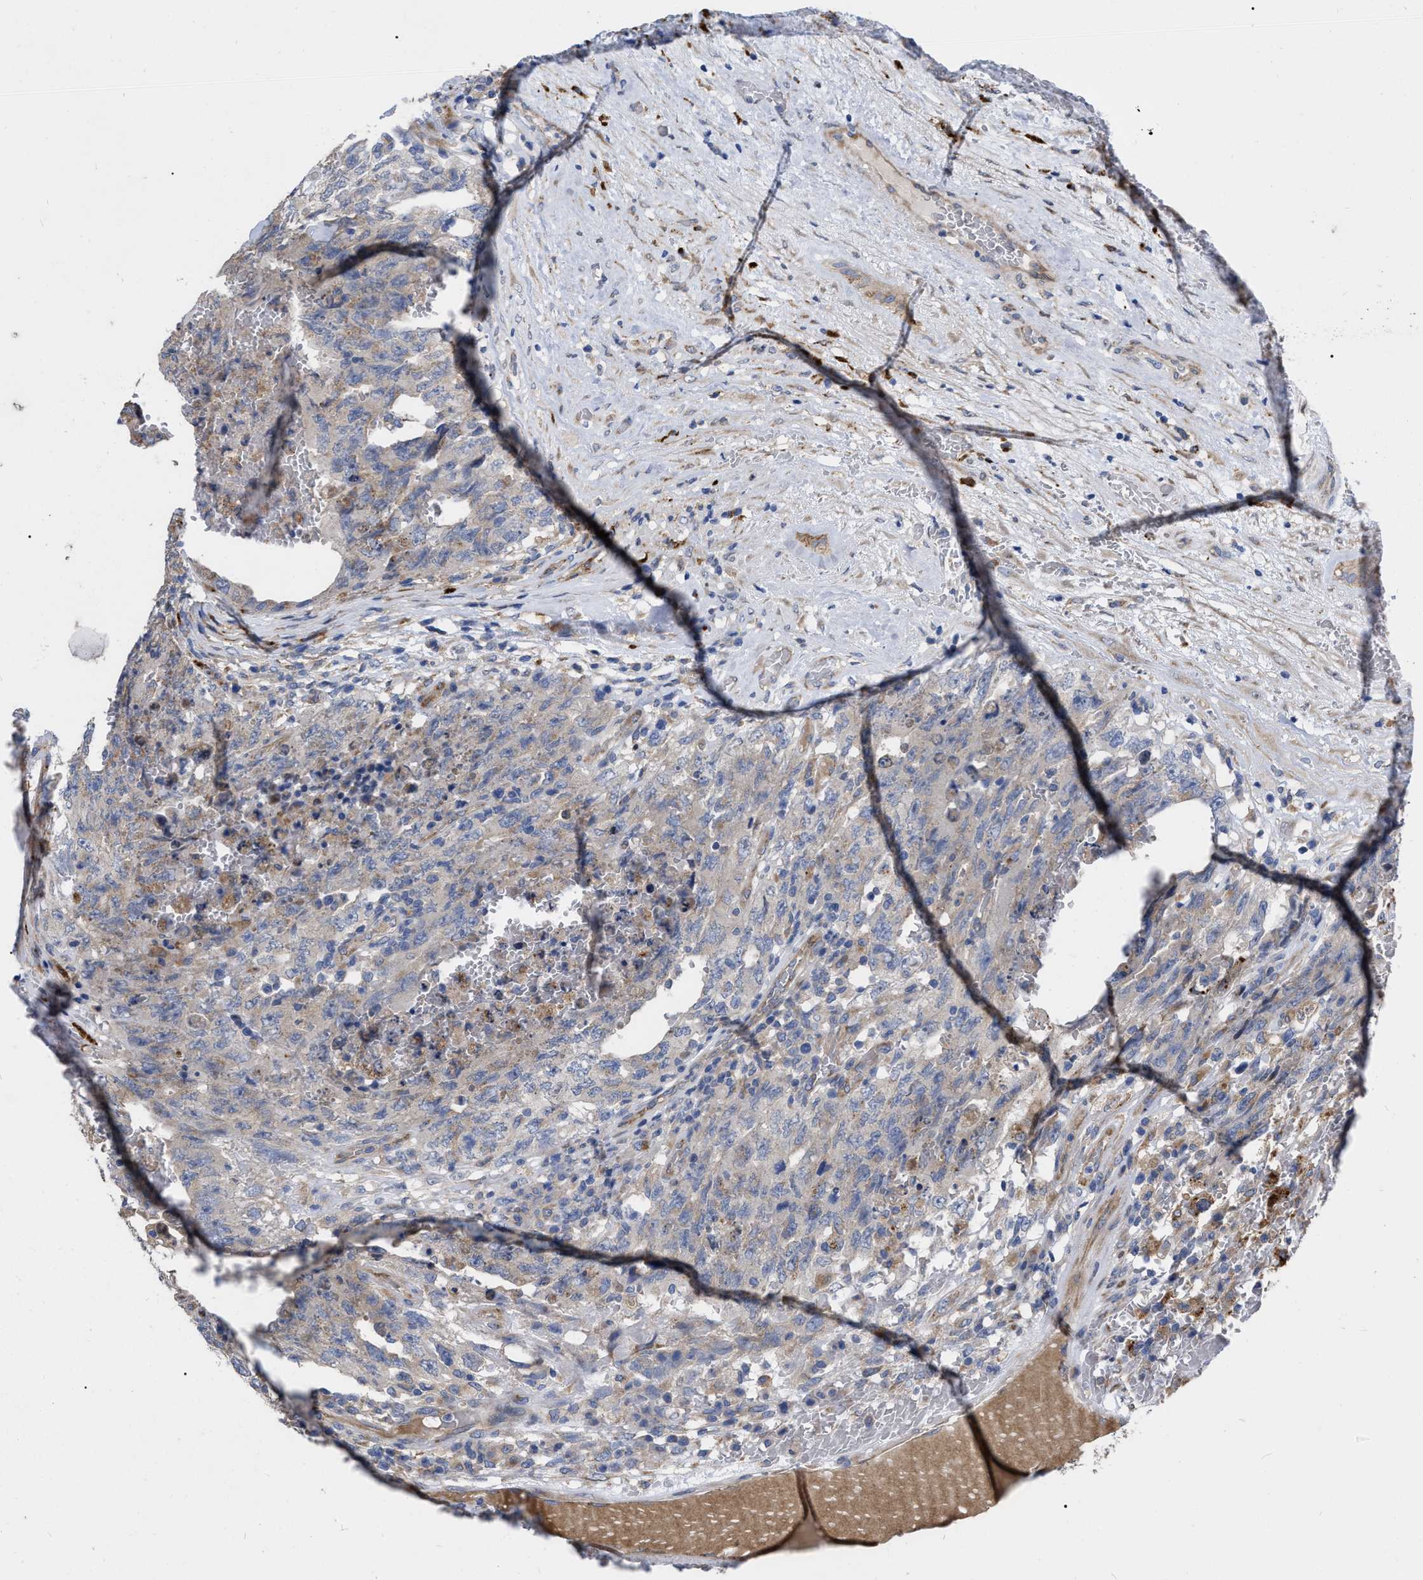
{"staining": {"intensity": "negative", "quantity": "none", "location": "none"}, "tissue": "testis cancer", "cell_type": "Tumor cells", "image_type": "cancer", "snomed": [{"axis": "morphology", "description": "Carcinoma, Embryonal, NOS"}, {"axis": "topography", "description": "Testis"}], "caption": "Protein analysis of testis cancer demonstrates no significant expression in tumor cells.", "gene": "MLST8", "patient": {"sex": "male", "age": 26}}